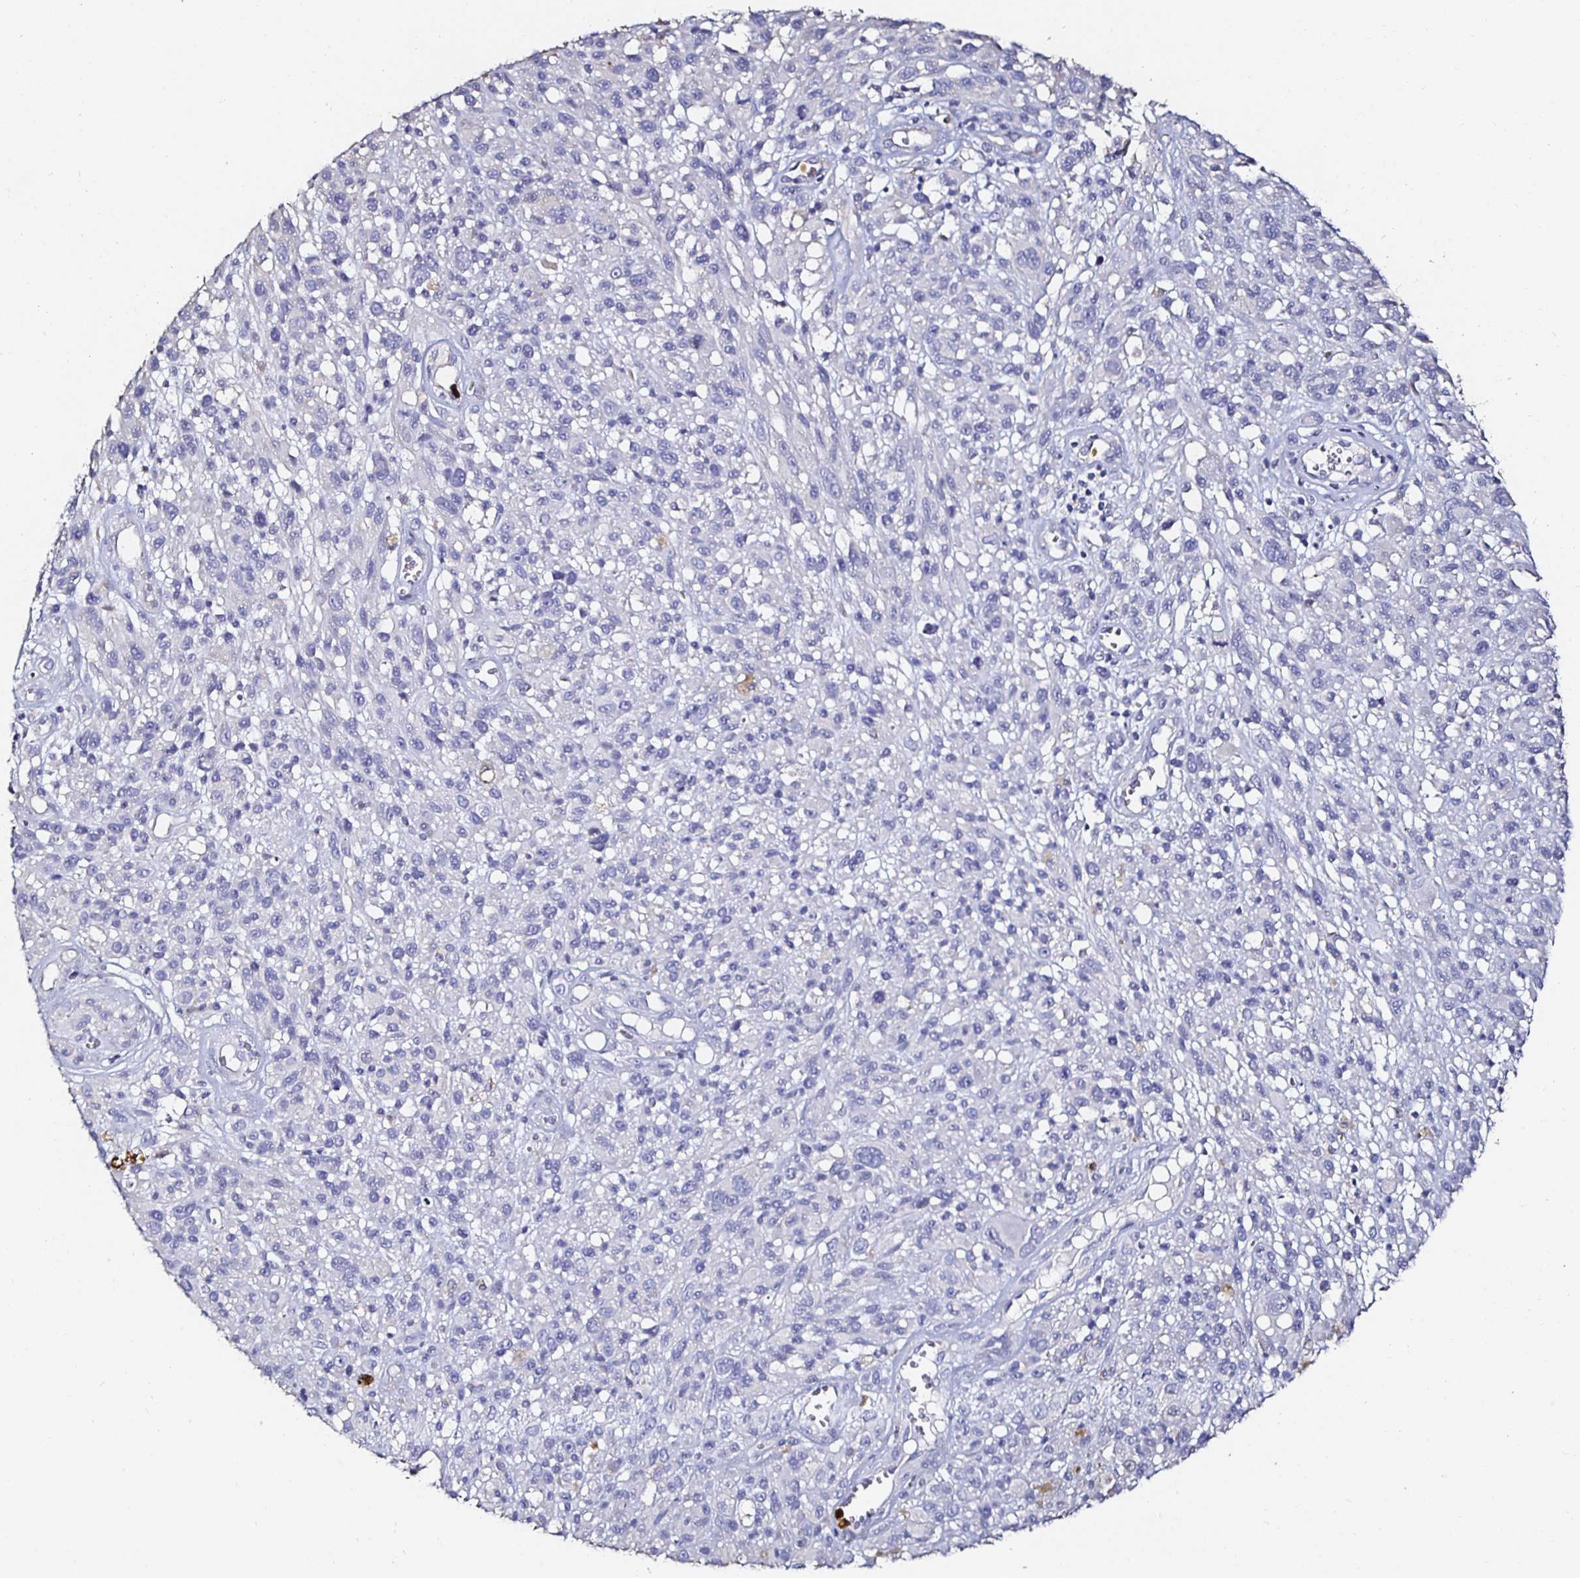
{"staining": {"intensity": "negative", "quantity": "none", "location": "none"}, "tissue": "melanoma", "cell_type": "Tumor cells", "image_type": "cancer", "snomed": [{"axis": "morphology", "description": "Malignant melanoma, NOS"}, {"axis": "topography", "description": "Skin"}], "caption": "Image shows no significant protein positivity in tumor cells of melanoma. (IHC, brightfield microscopy, high magnification).", "gene": "TLR4", "patient": {"sex": "male", "age": 68}}